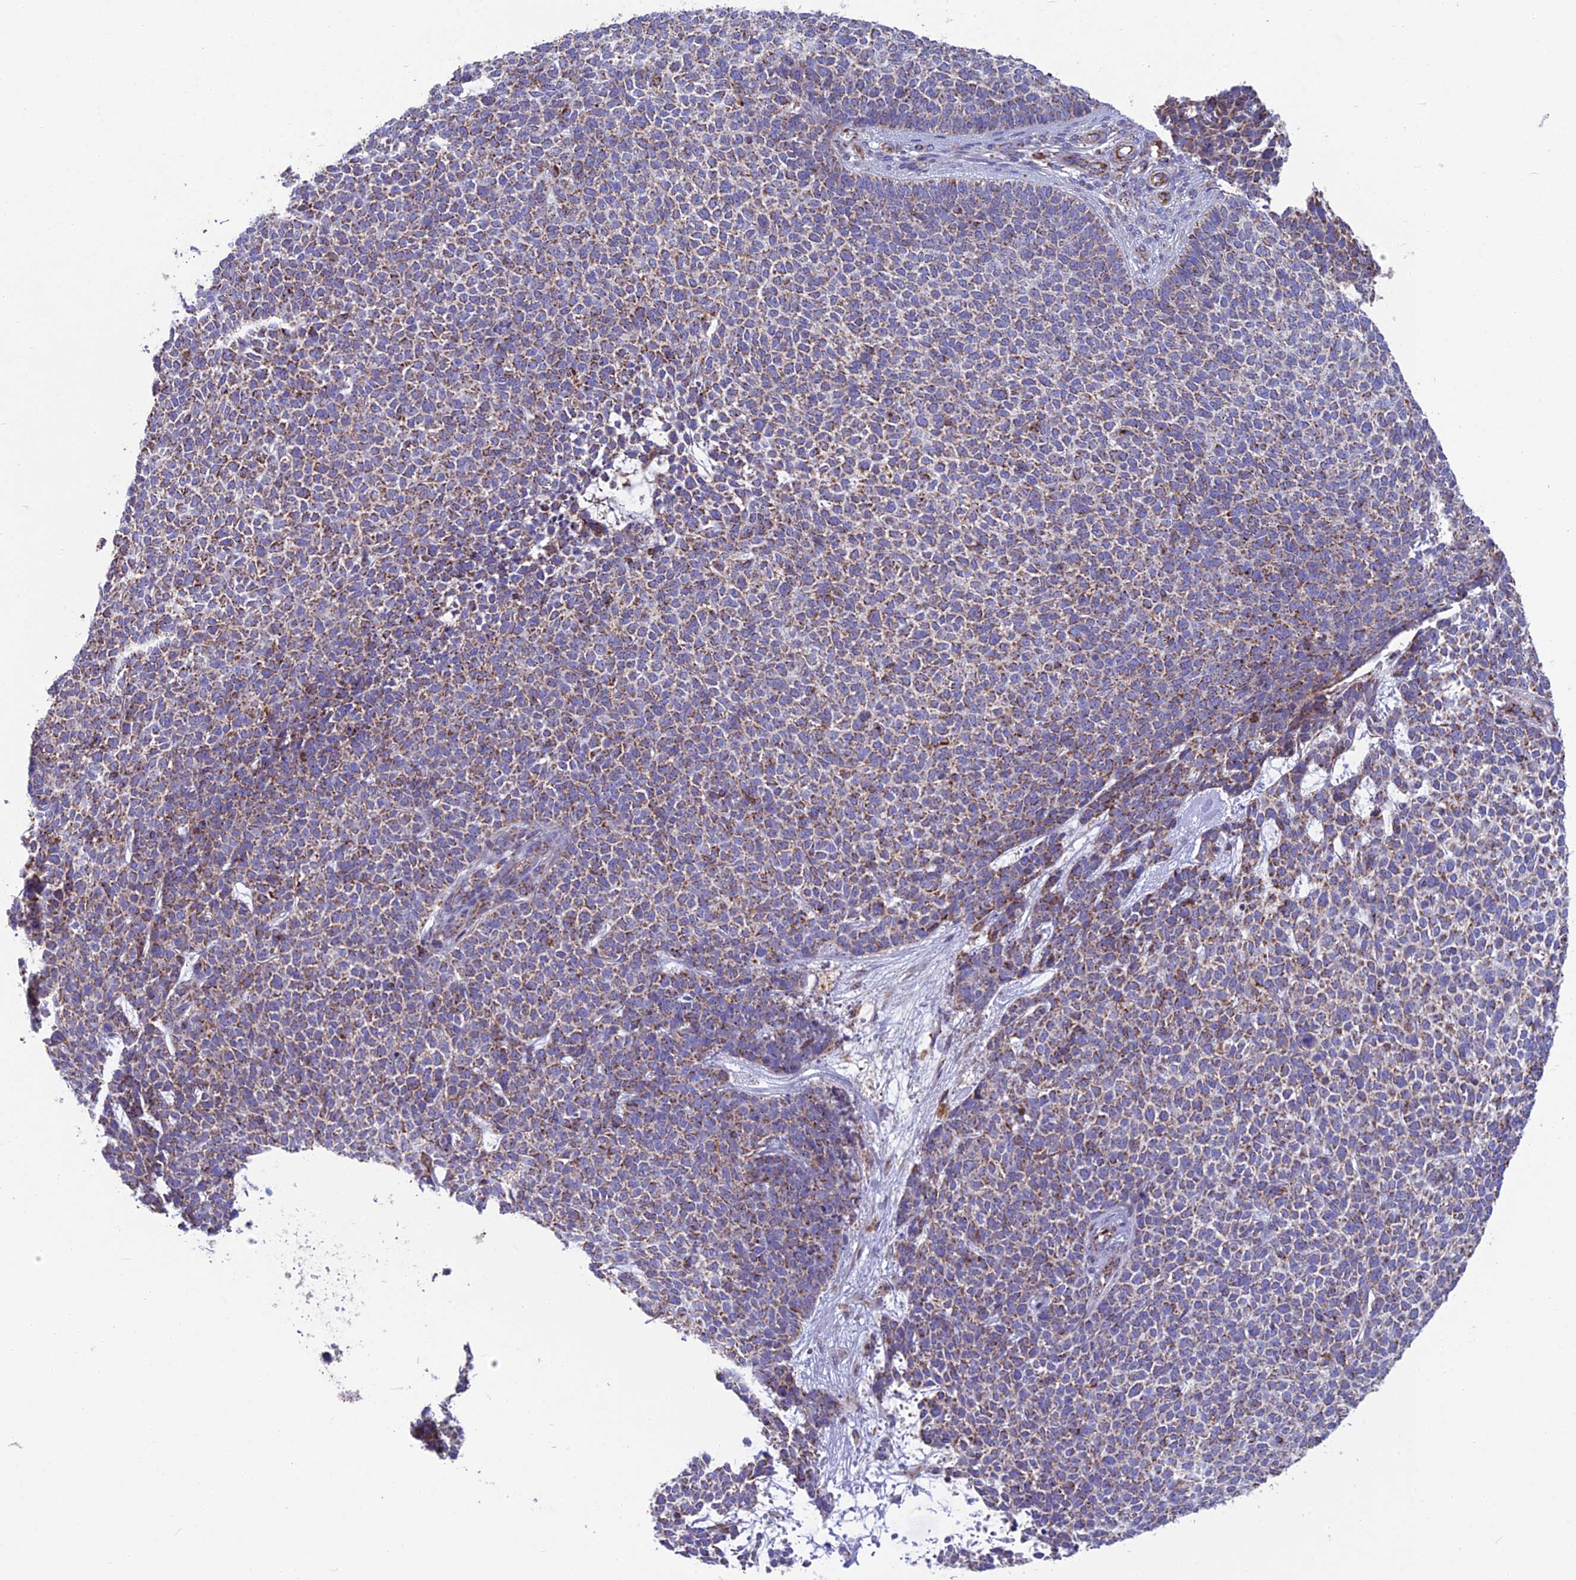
{"staining": {"intensity": "moderate", "quantity": ">75%", "location": "cytoplasmic/membranous"}, "tissue": "skin cancer", "cell_type": "Tumor cells", "image_type": "cancer", "snomed": [{"axis": "morphology", "description": "Basal cell carcinoma"}, {"axis": "topography", "description": "Skin"}], "caption": "The immunohistochemical stain highlights moderate cytoplasmic/membranous expression in tumor cells of skin cancer tissue.", "gene": "CS", "patient": {"sex": "female", "age": 84}}